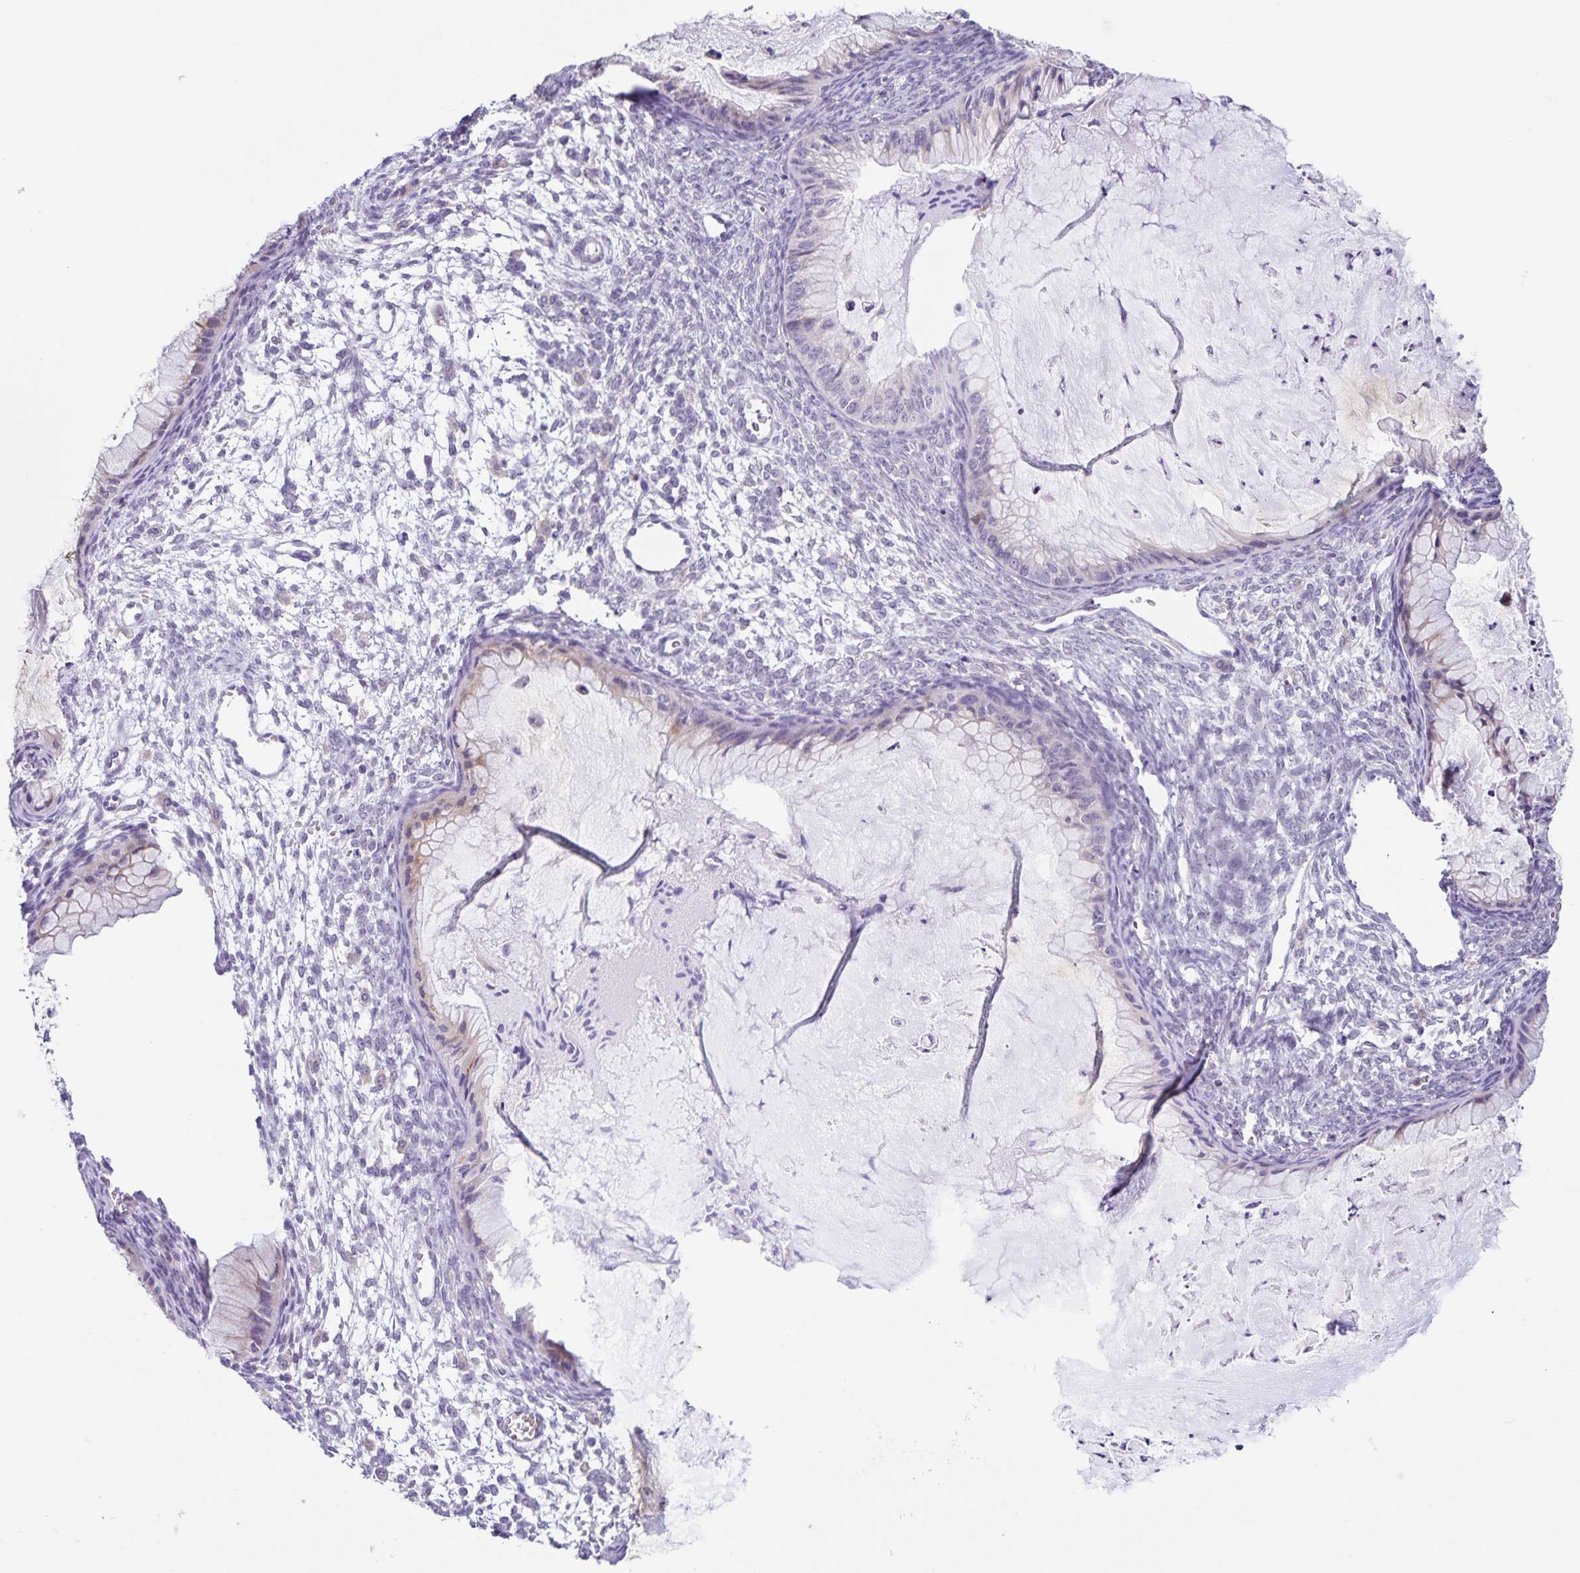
{"staining": {"intensity": "moderate", "quantity": "<25%", "location": "cytoplasmic/membranous"}, "tissue": "ovarian cancer", "cell_type": "Tumor cells", "image_type": "cancer", "snomed": [{"axis": "morphology", "description": "Cystadenocarcinoma, mucinous, NOS"}, {"axis": "topography", "description": "Ovary"}], "caption": "Ovarian mucinous cystadenocarcinoma stained with DAB immunohistochemistry (IHC) shows low levels of moderate cytoplasmic/membranous expression in about <25% of tumor cells.", "gene": "STPG4", "patient": {"sex": "female", "age": 72}}